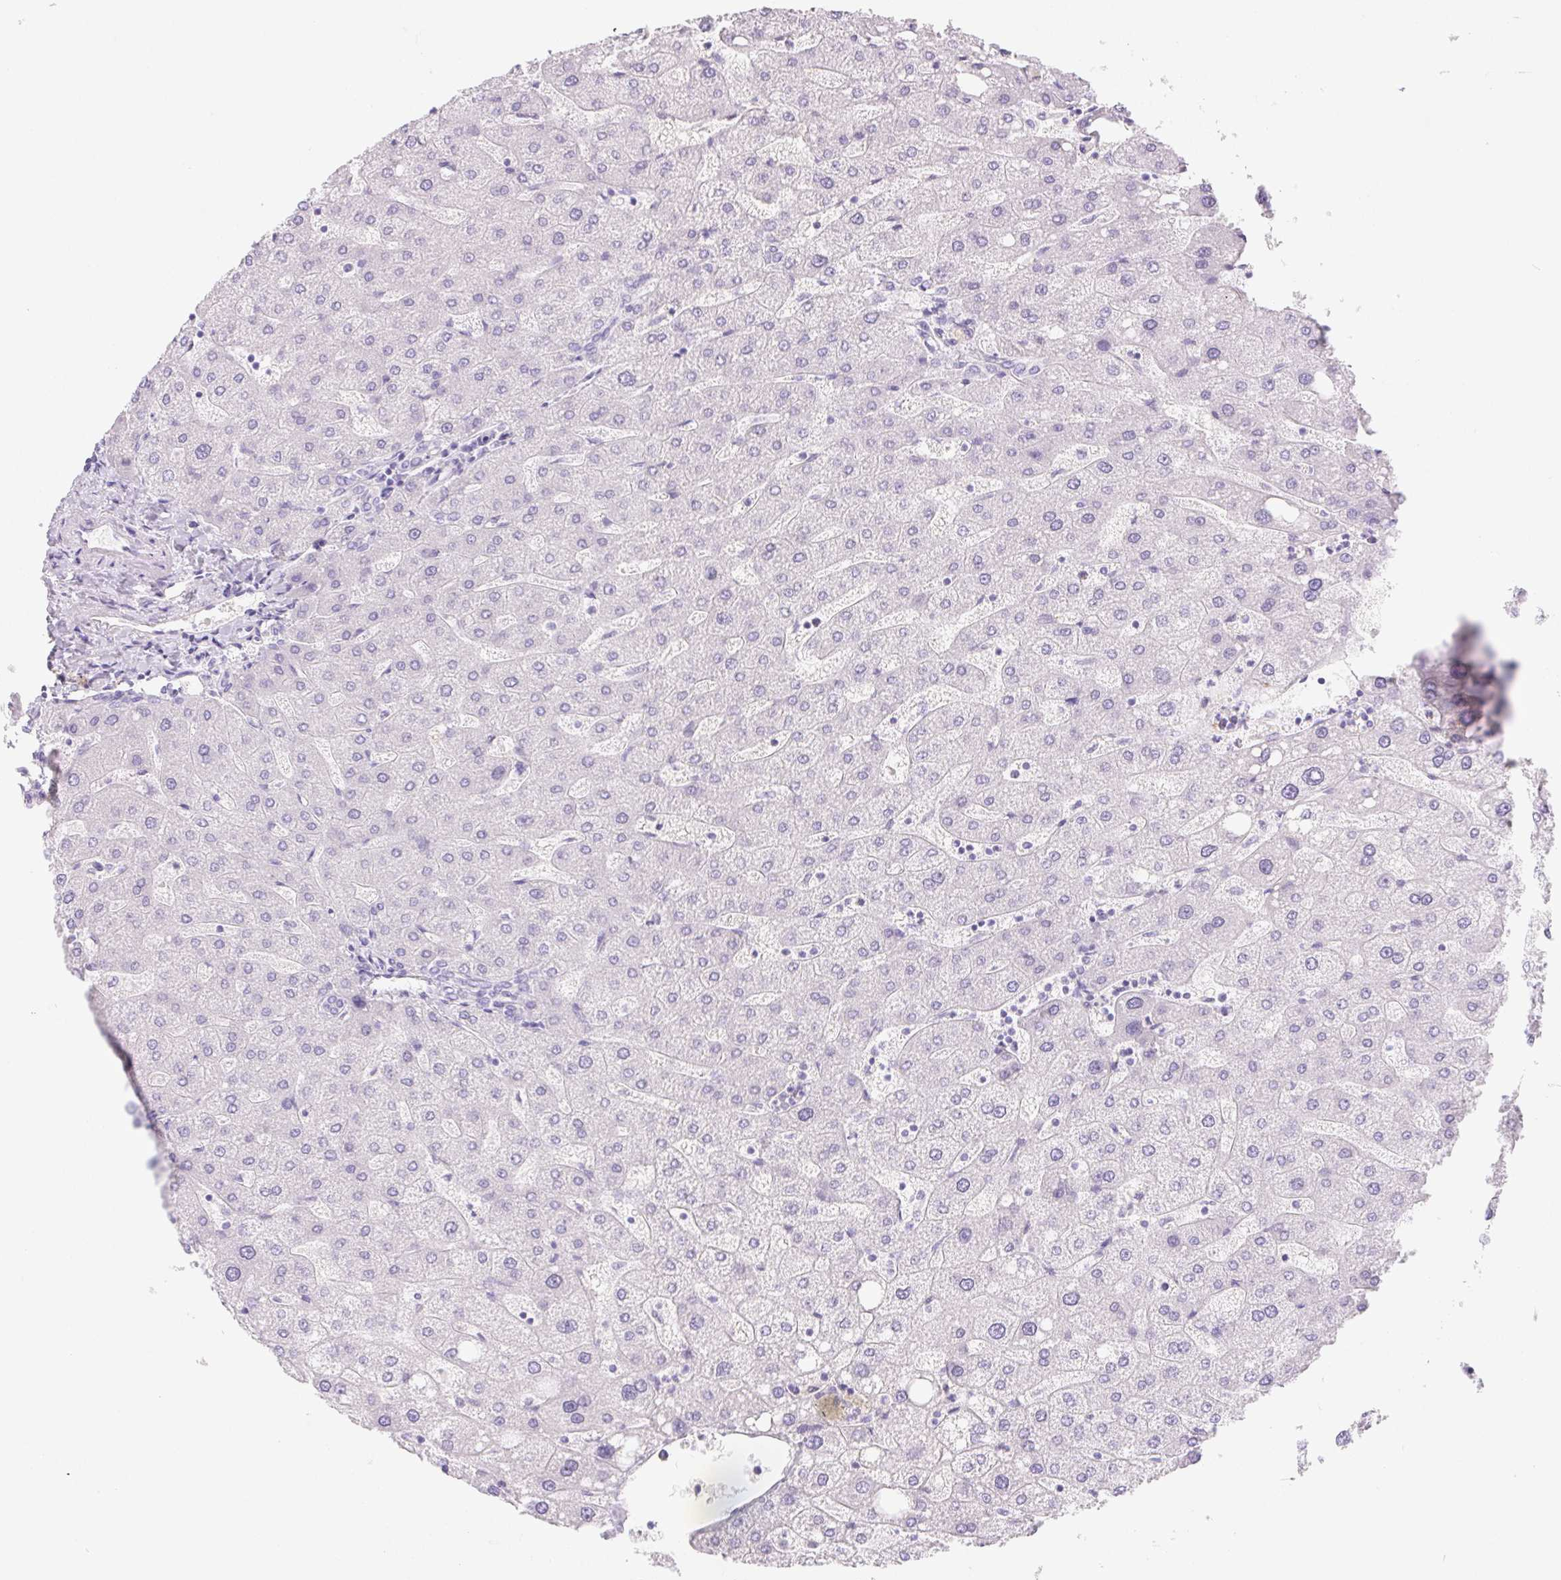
{"staining": {"intensity": "negative", "quantity": "none", "location": "none"}, "tissue": "liver", "cell_type": "Cholangiocytes", "image_type": "normal", "snomed": [{"axis": "morphology", "description": "Normal tissue, NOS"}, {"axis": "topography", "description": "Liver"}], "caption": "This is a photomicrograph of immunohistochemistry staining of benign liver, which shows no positivity in cholangiocytes. The staining is performed using DAB (3,3'-diaminobenzidine) brown chromogen with nuclei counter-stained in using hematoxylin.", "gene": "PNLIP", "patient": {"sex": "male", "age": 67}}